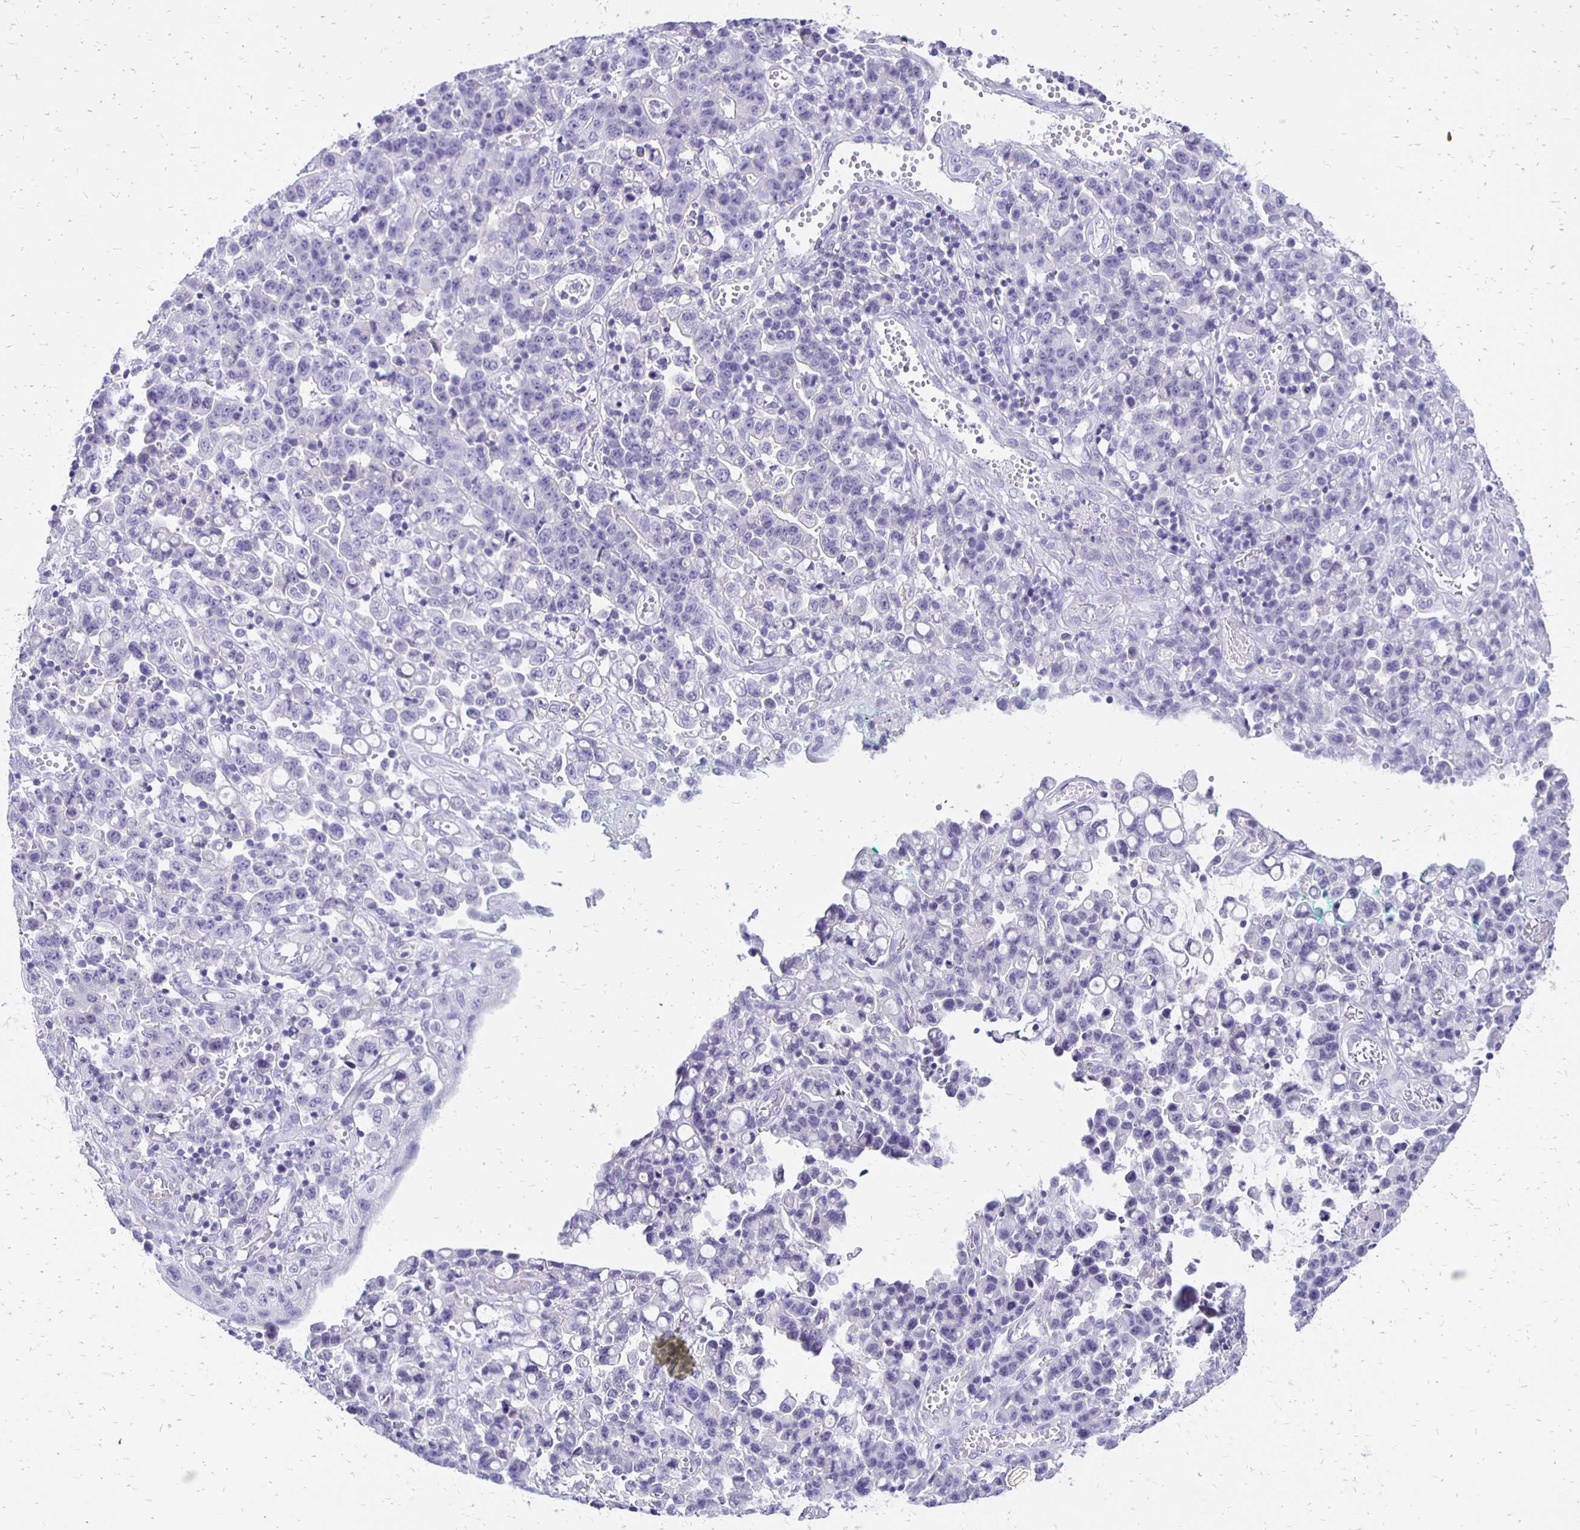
{"staining": {"intensity": "negative", "quantity": "none", "location": "none"}, "tissue": "stomach cancer", "cell_type": "Tumor cells", "image_type": "cancer", "snomed": [{"axis": "morphology", "description": "Adenocarcinoma, NOS"}, {"axis": "topography", "description": "Stomach, upper"}], "caption": "Photomicrograph shows no significant protein positivity in tumor cells of stomach cancer (adenocarcinoma).", "gene": "ANKRD45", "patient": {"sex": "male", "age": 69}}